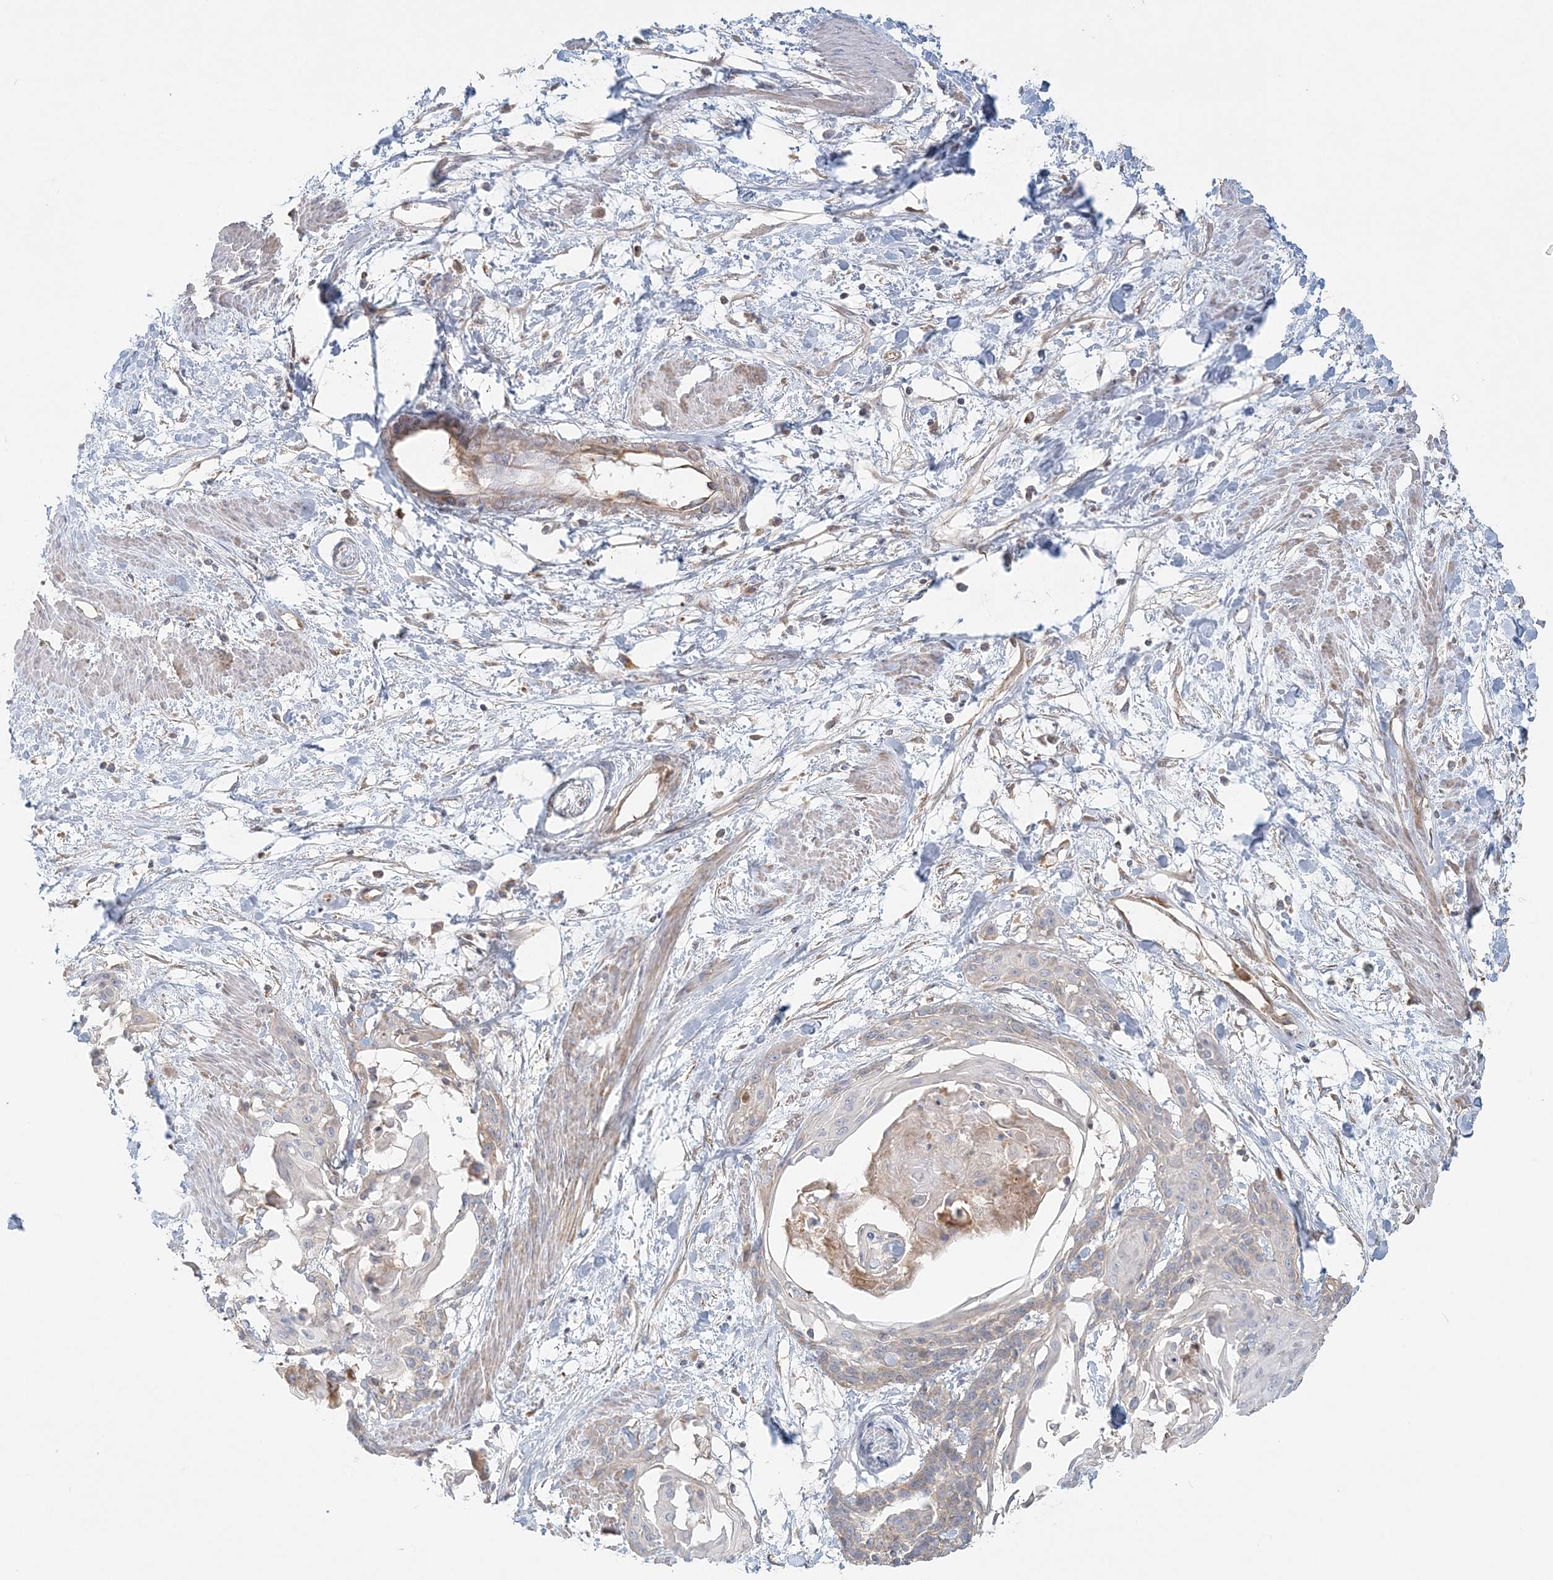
{"staining": {"intensity": "negative", "quantity": "none", "location": "none"}, "tissue": "cervical cancer", "cell_type": "Tumor cells", "image_type": "cancer", "snomed": [{"axis": "morphology", "description": "Squamous cell carcinoma, NOS"}, {"axis": "topography", "description": "Cervix"}], "caption": "There is no significant staining in tumor cells of cervical cancer (squamous cell carcinoma).", "gene": "KIAA0232", "patient": {"sex": "female", "age": 57}}